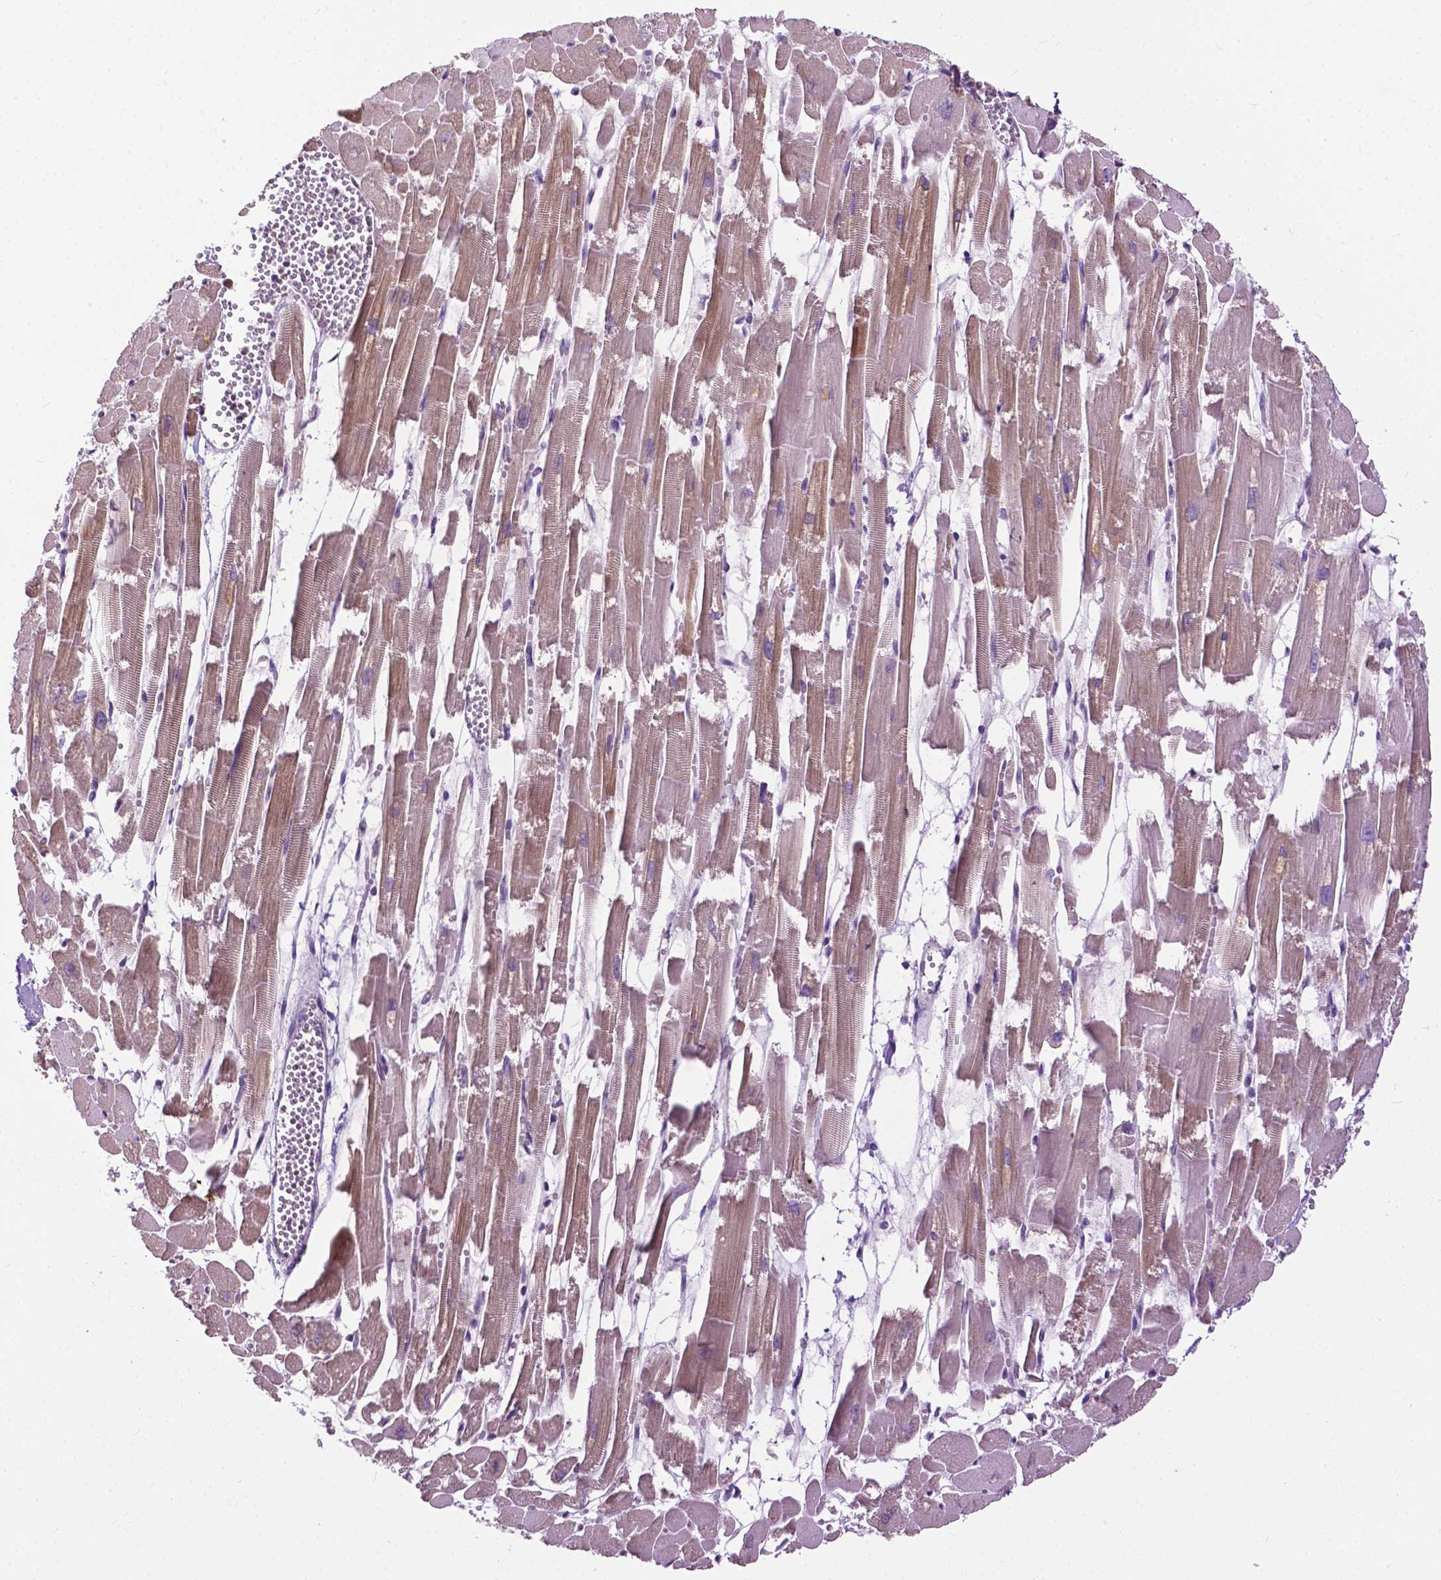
{"staining": {"intensity": "weak", "quantity": "25%-75%", "location": "cytoplasmic/membranous"}, "tissue": "heart muscle", "cell_type": "Cardiomyocytes", "image_type": "normal", "snomed": [{"axis": "morphology", "description": "Normal tissue, NOS"}, {"axis": "topography", "description": "Heart"}], "caption": "This is an image of immunohistochemistry staining of normal heart muscle, which shows weak staining in the cytoplasmic/membranous of cardiomyocytes.", "gene": "TTC9B", "patient": {"sex": "female", "age": 52}}